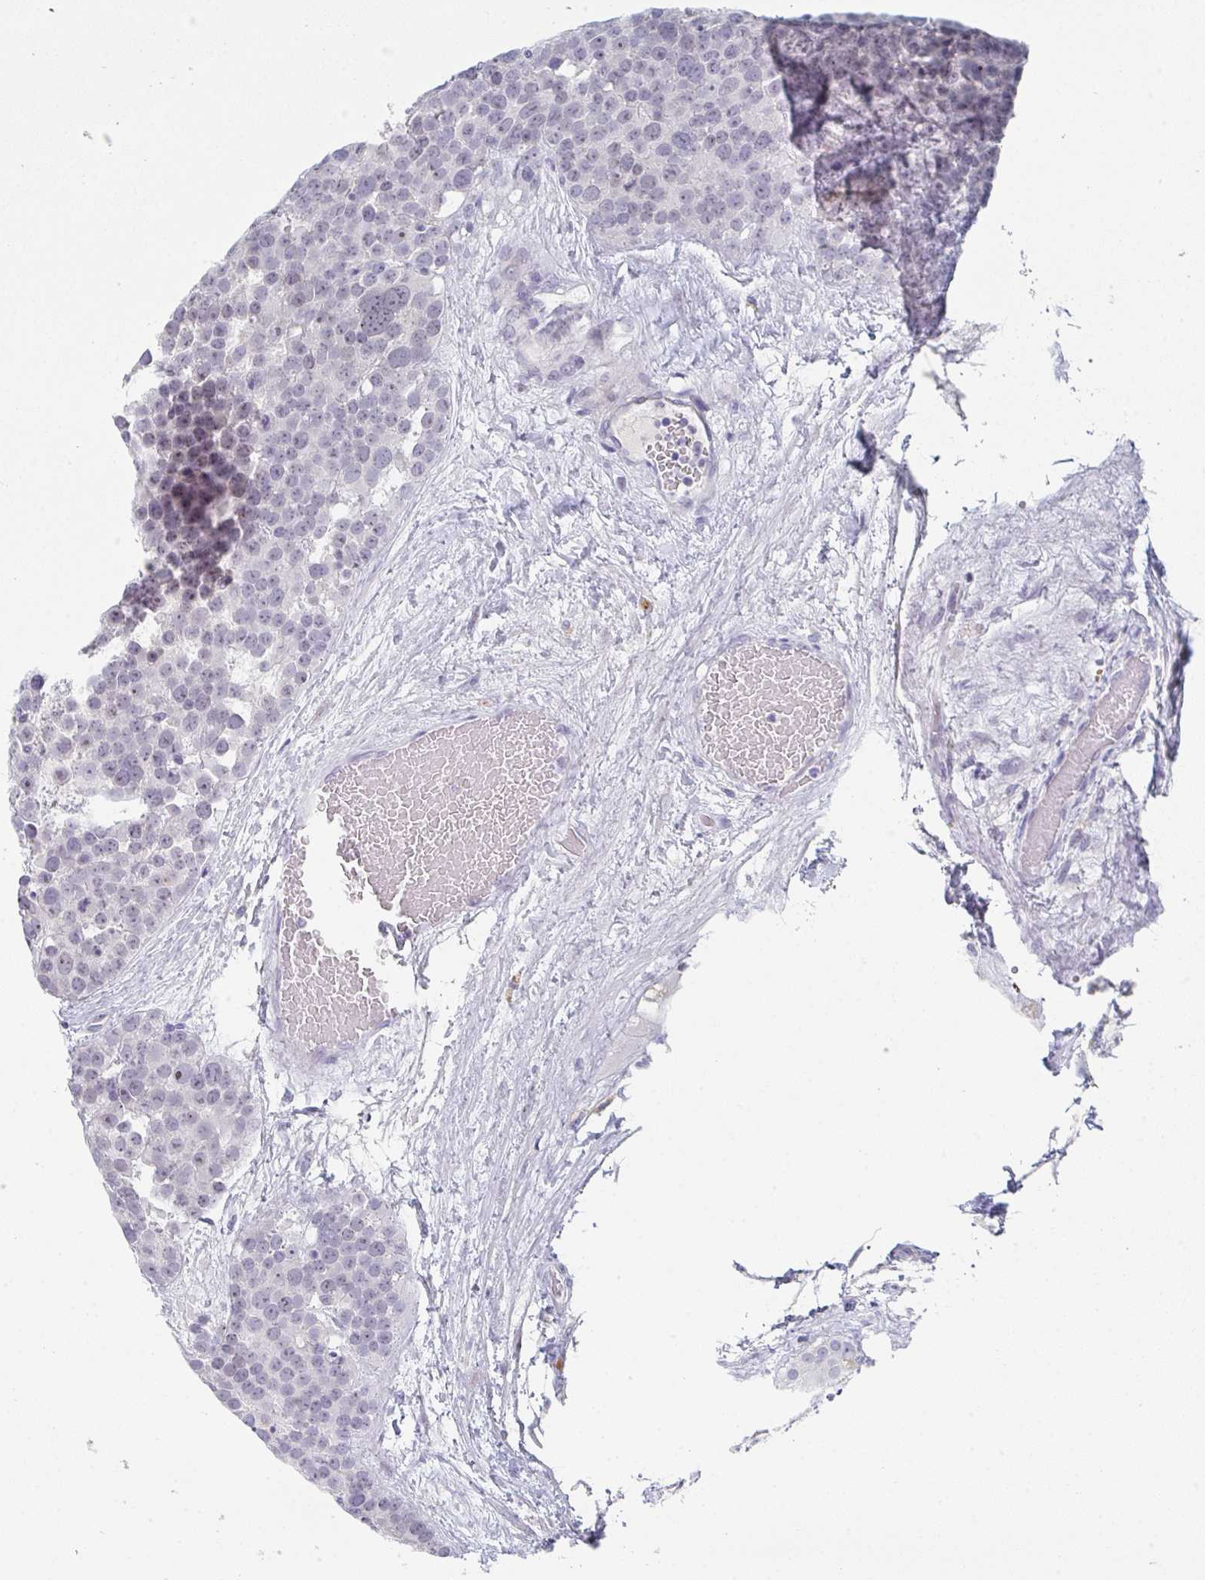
{"staining": {"intensity": "weak", "quantity": "<25%", "location": "nuclear"}, "tissue": "testis cancer", "cell_type": "Tumor cells", "image_type": "cancer", "snomed": [{"axis": "morphology", "description": "Seminoma, NOS"}, {"axis": "topography", "description": "Testis"}], "caption": "IHC image of neoplastic tissue: testis seminoma stained with DAB (3,3'-diaminobenzidine) exhibits no significant protein expression in tumor cells. The staining was performed using DAB (3,3'-diaminobenzidine) to visualize the protein expression in brown, while the nuclei were stained in blue with hematoxylin (Magnification: 20x).", "gene": "NOXRED1", "patient": {"sex": "male", "age": 71}}